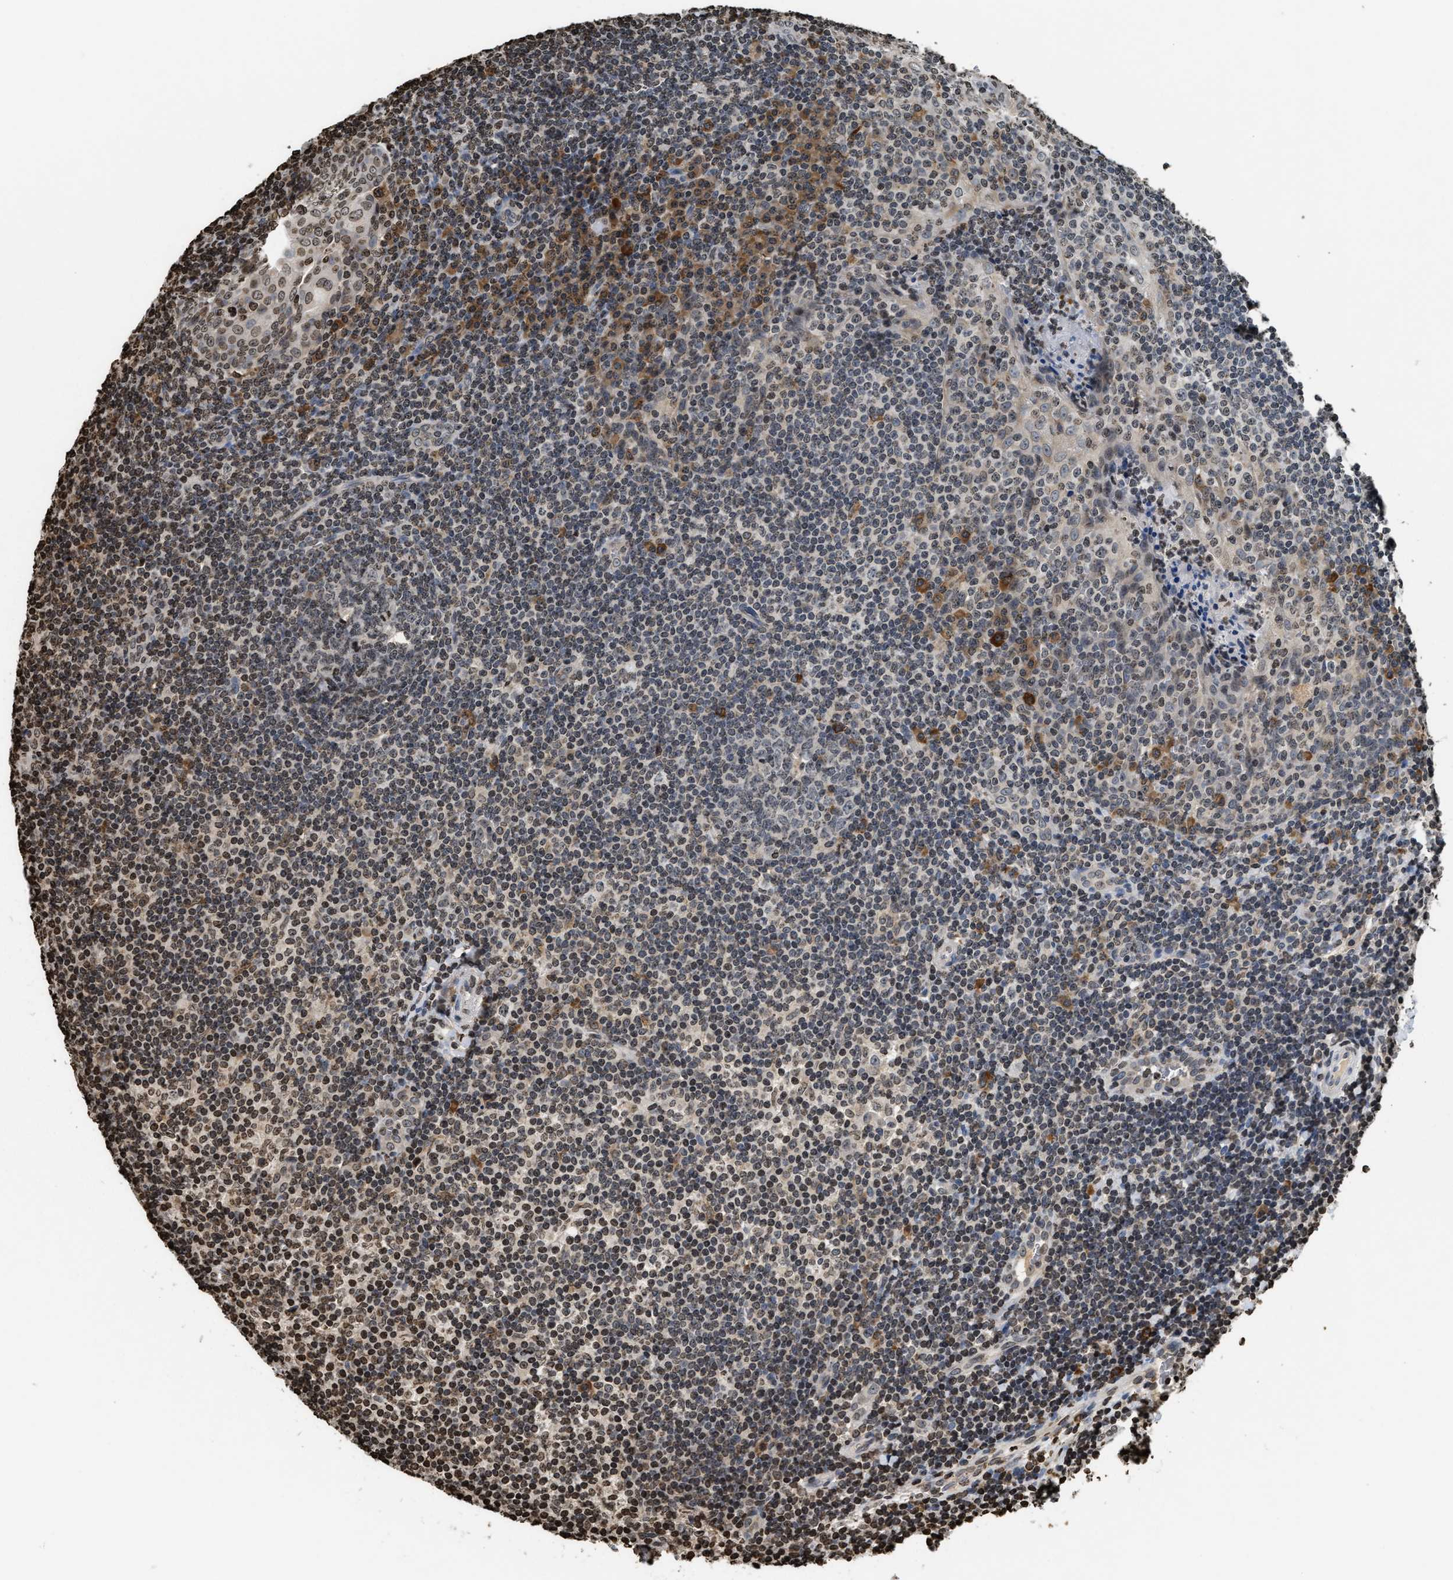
{"staining": {"intensity": "weak", "quantity": ">75%", "location": "nuclear"}, "tissue": "tonsil", "cell_type": "Germinal center cells", "image_type": "normal", "snomed": [{"axis": "morphology", "description": "Normal tissue, NOS"}, {"axis": "topography", "description": "Tonsil"}], "caption": "A micrograph of human tonsil stained for a protein reveals weak nuclear brown staining in germinal center cells. Nuclei are stained in blue.", "gene": "DNASE1L3", "patient": {"sex": "male", "age": 37}}